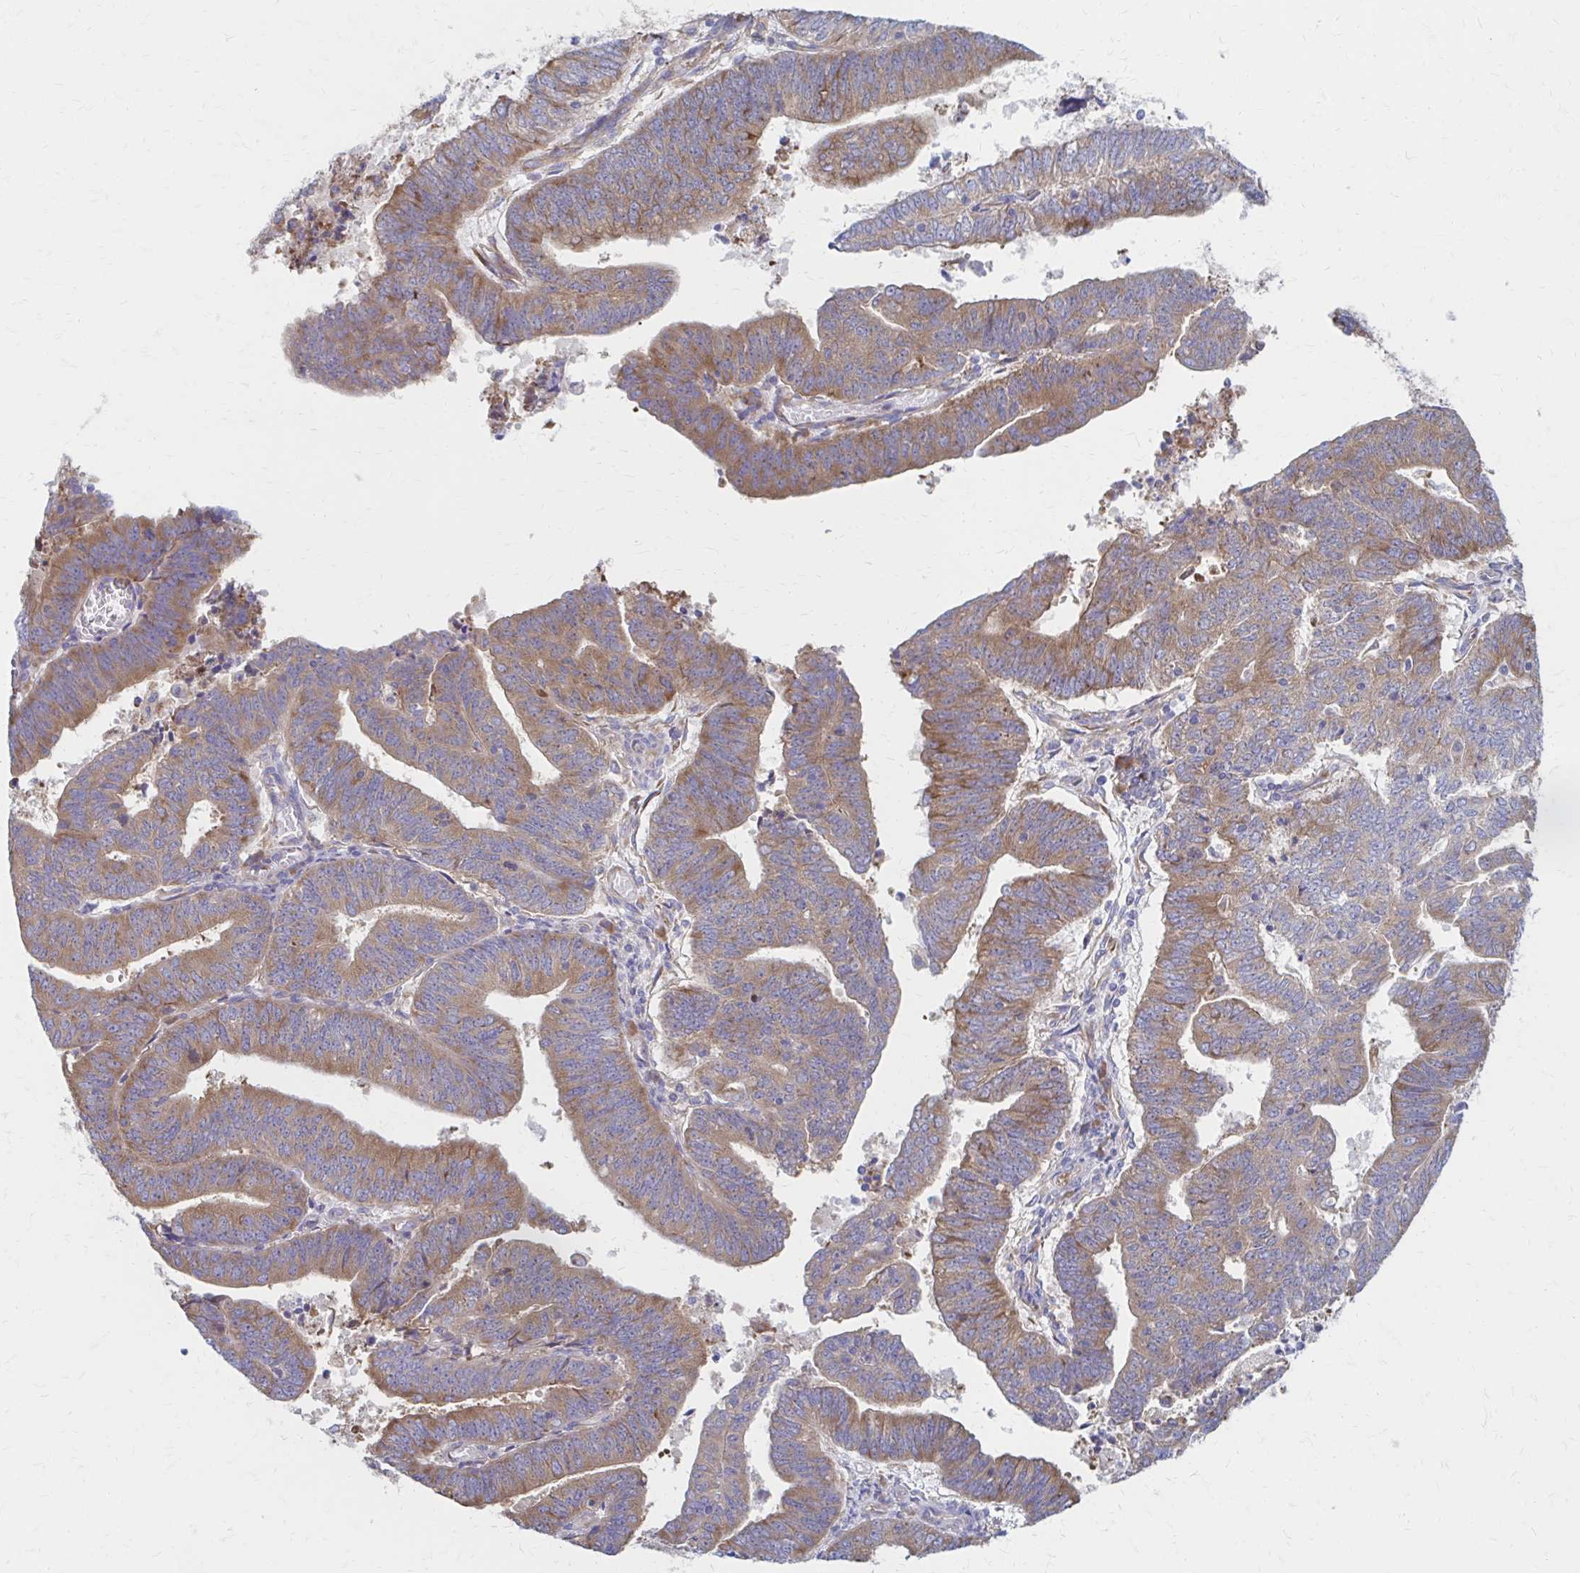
{"staining": {"intensity": "moderate", "quantity": ">75%", "location": "cytoplasmic/membranous"}, "tissue": "endometrial cancer", "cell_type": "Tumor cells", "image_type": "cancer", "snomed": [{"axis": "morphology", "description": "Adenocarcinoma, NOS"}, {"axis": "topography", "description": "Endometrium"}], "caption": "Immunohistochemistry (DAB) staining of human adenocarcinoma (endometrial) demonstrates moderate cytoplasmic/membranous protein expression in approximately >75% of tumor cells.", "gene": "RPL27A", "patient": {"sex": "female", "age": 82}}